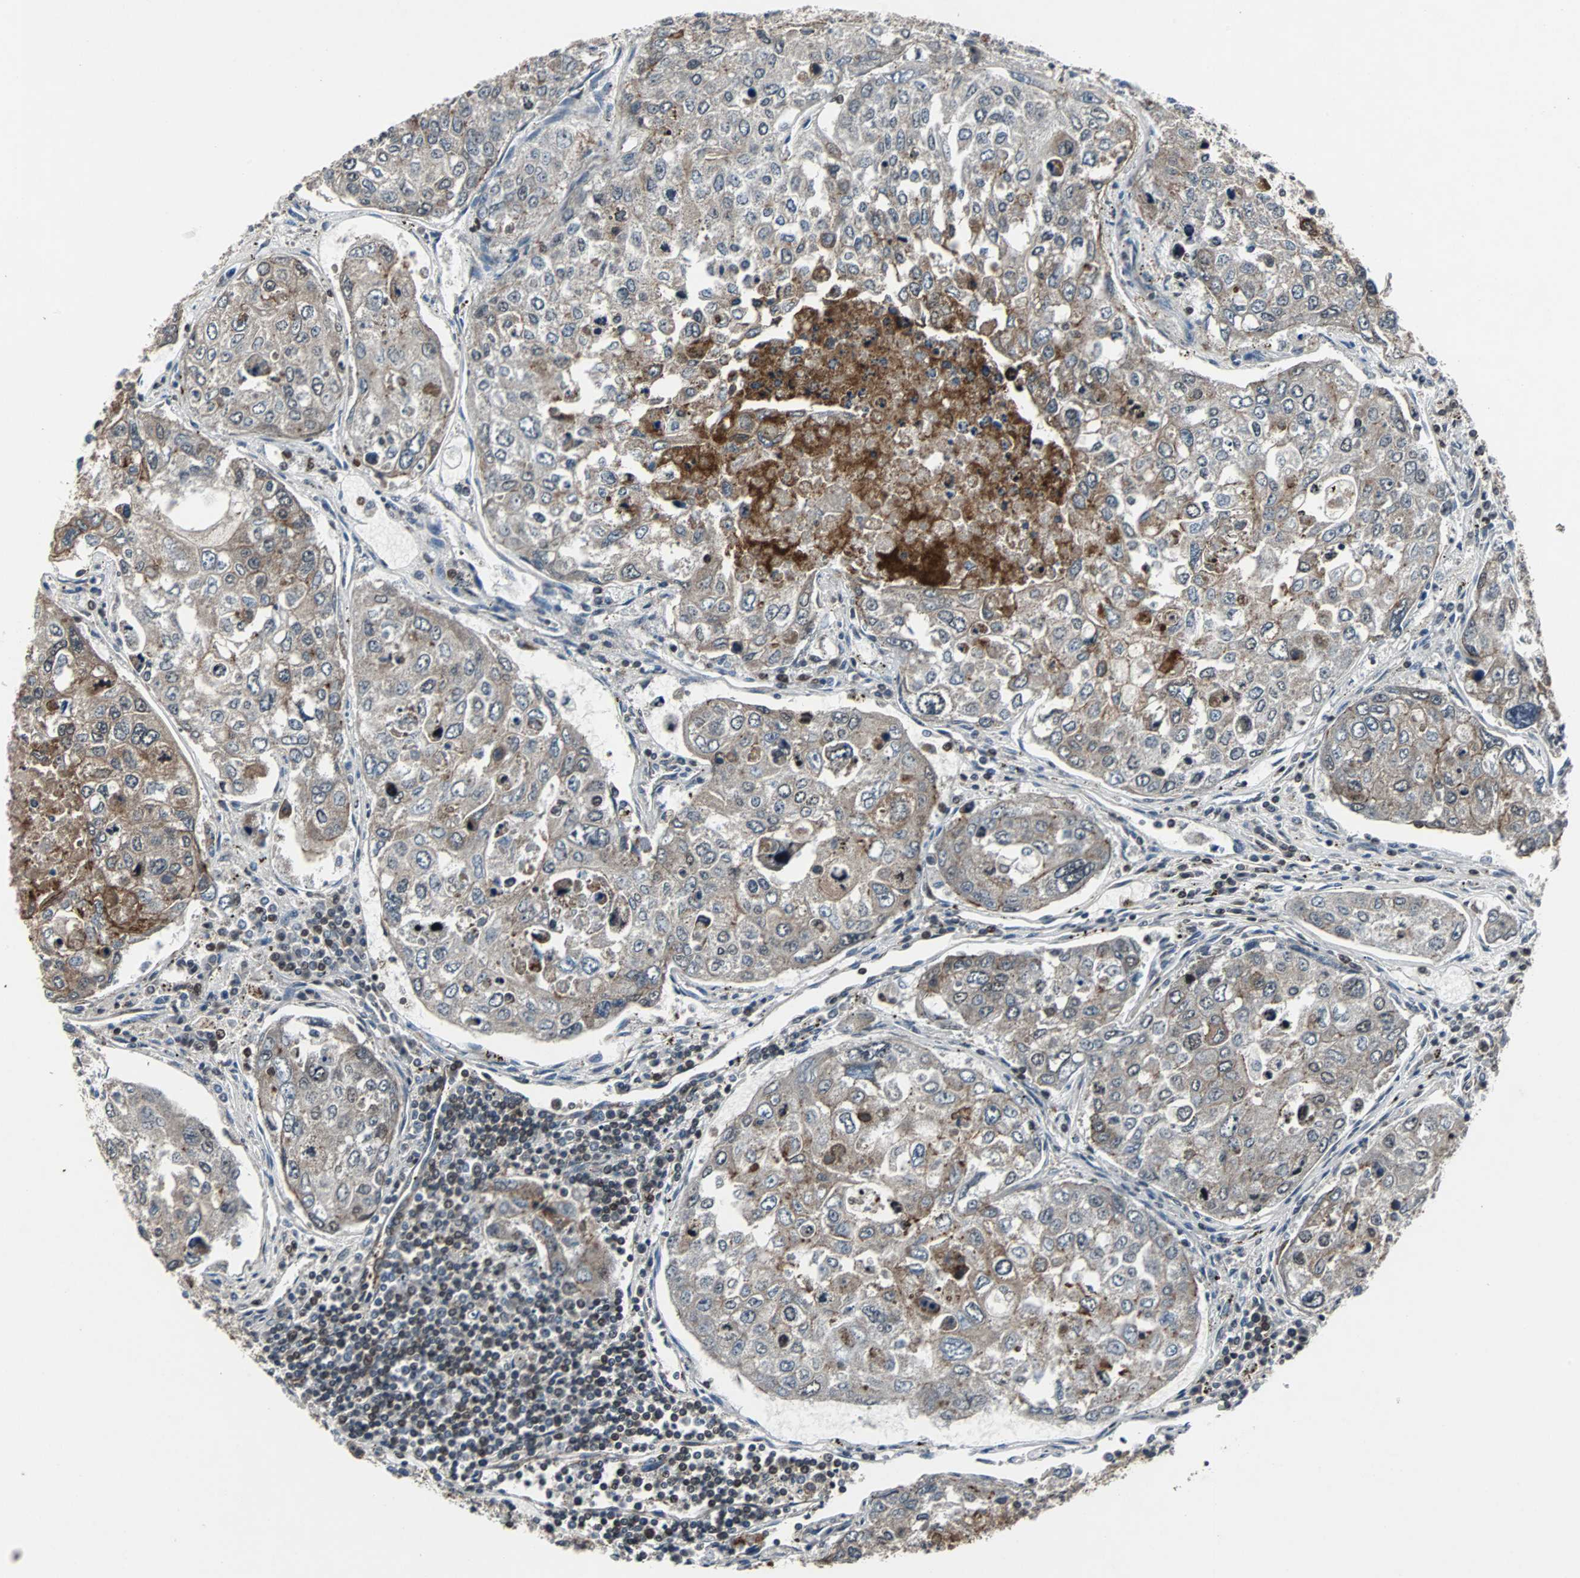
{"staining": {"intensity": "moderate", "quantity": ">75%", "location": "cytoplasmic/membranous"}, "tissue": "urothelial cancer", "cell_type": "Tumor cells", "image_type": "cancer", "snomed": [{"axis": "morphology", "description": "Urothelial carcinoma, High grade"}, {"axis": "topography", "description": "Lymph node"}, {"axis": "topography", "description": "Urinary bladder"}], "caption": "Human high-grade urothelial carcinoma stained with a protein marker shows moderate staining in tumor cells.", "gene": "LSR", "patient": {"sex": "male", "age": 51}}